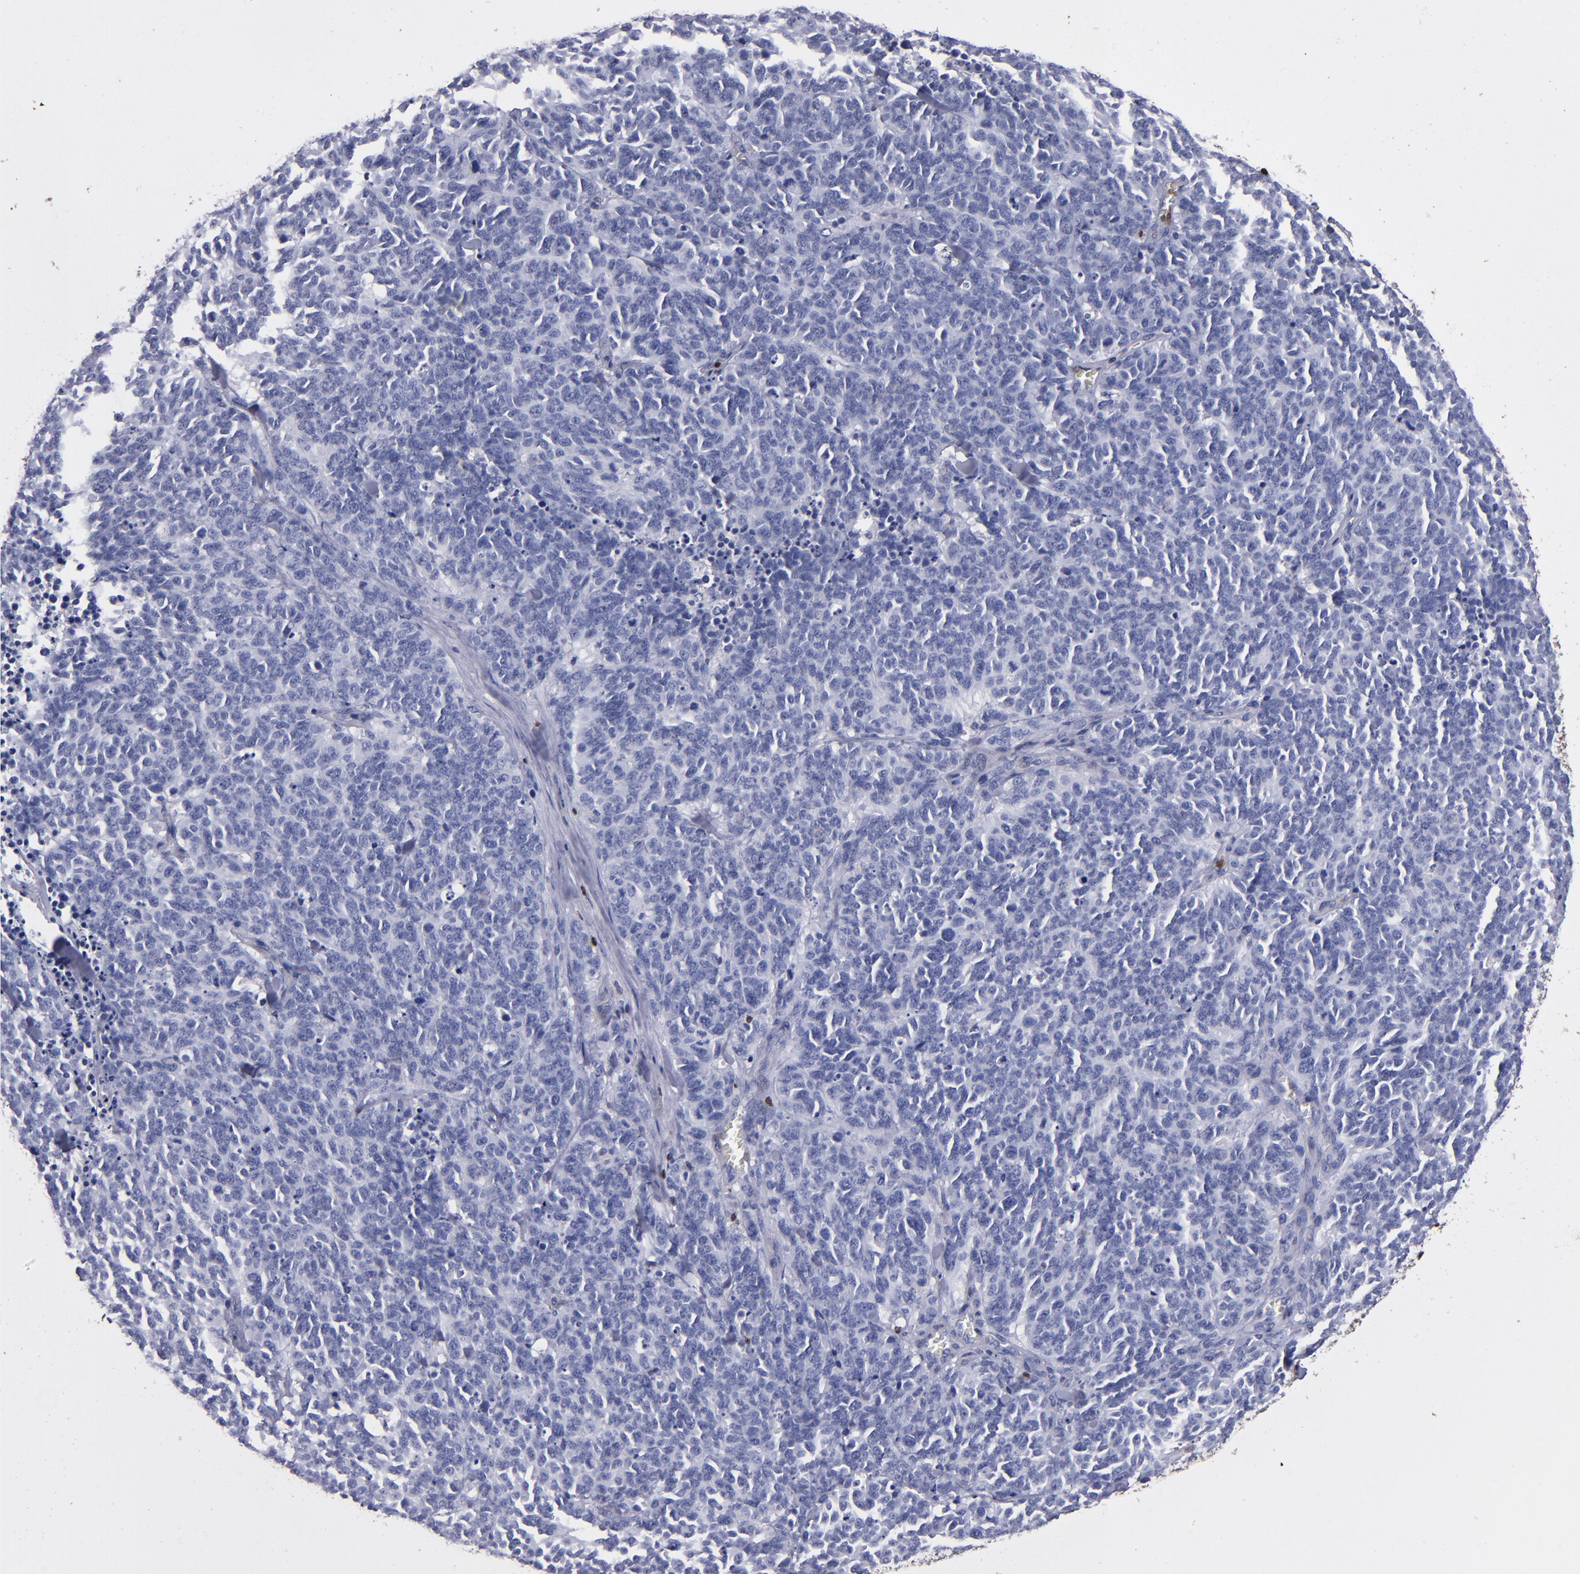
{"staining": {"intensity": "negative", "quantity": "none", "location": "none"}, "tissue": "lung cancer", "cell_type": "Tumor cells", "image_type": "cancer", "snomed": [{"axis": "morphology", "description": "Neoplasm, malignant, NOS"}, {"axis": "topography", "description": "Lung"}], "caption": "Tumor cells show no significant protein positivity in lung cancer (malignant neoplasm).", "gene": "S100A4", "patient": {"sex": "female", "age": 58}}